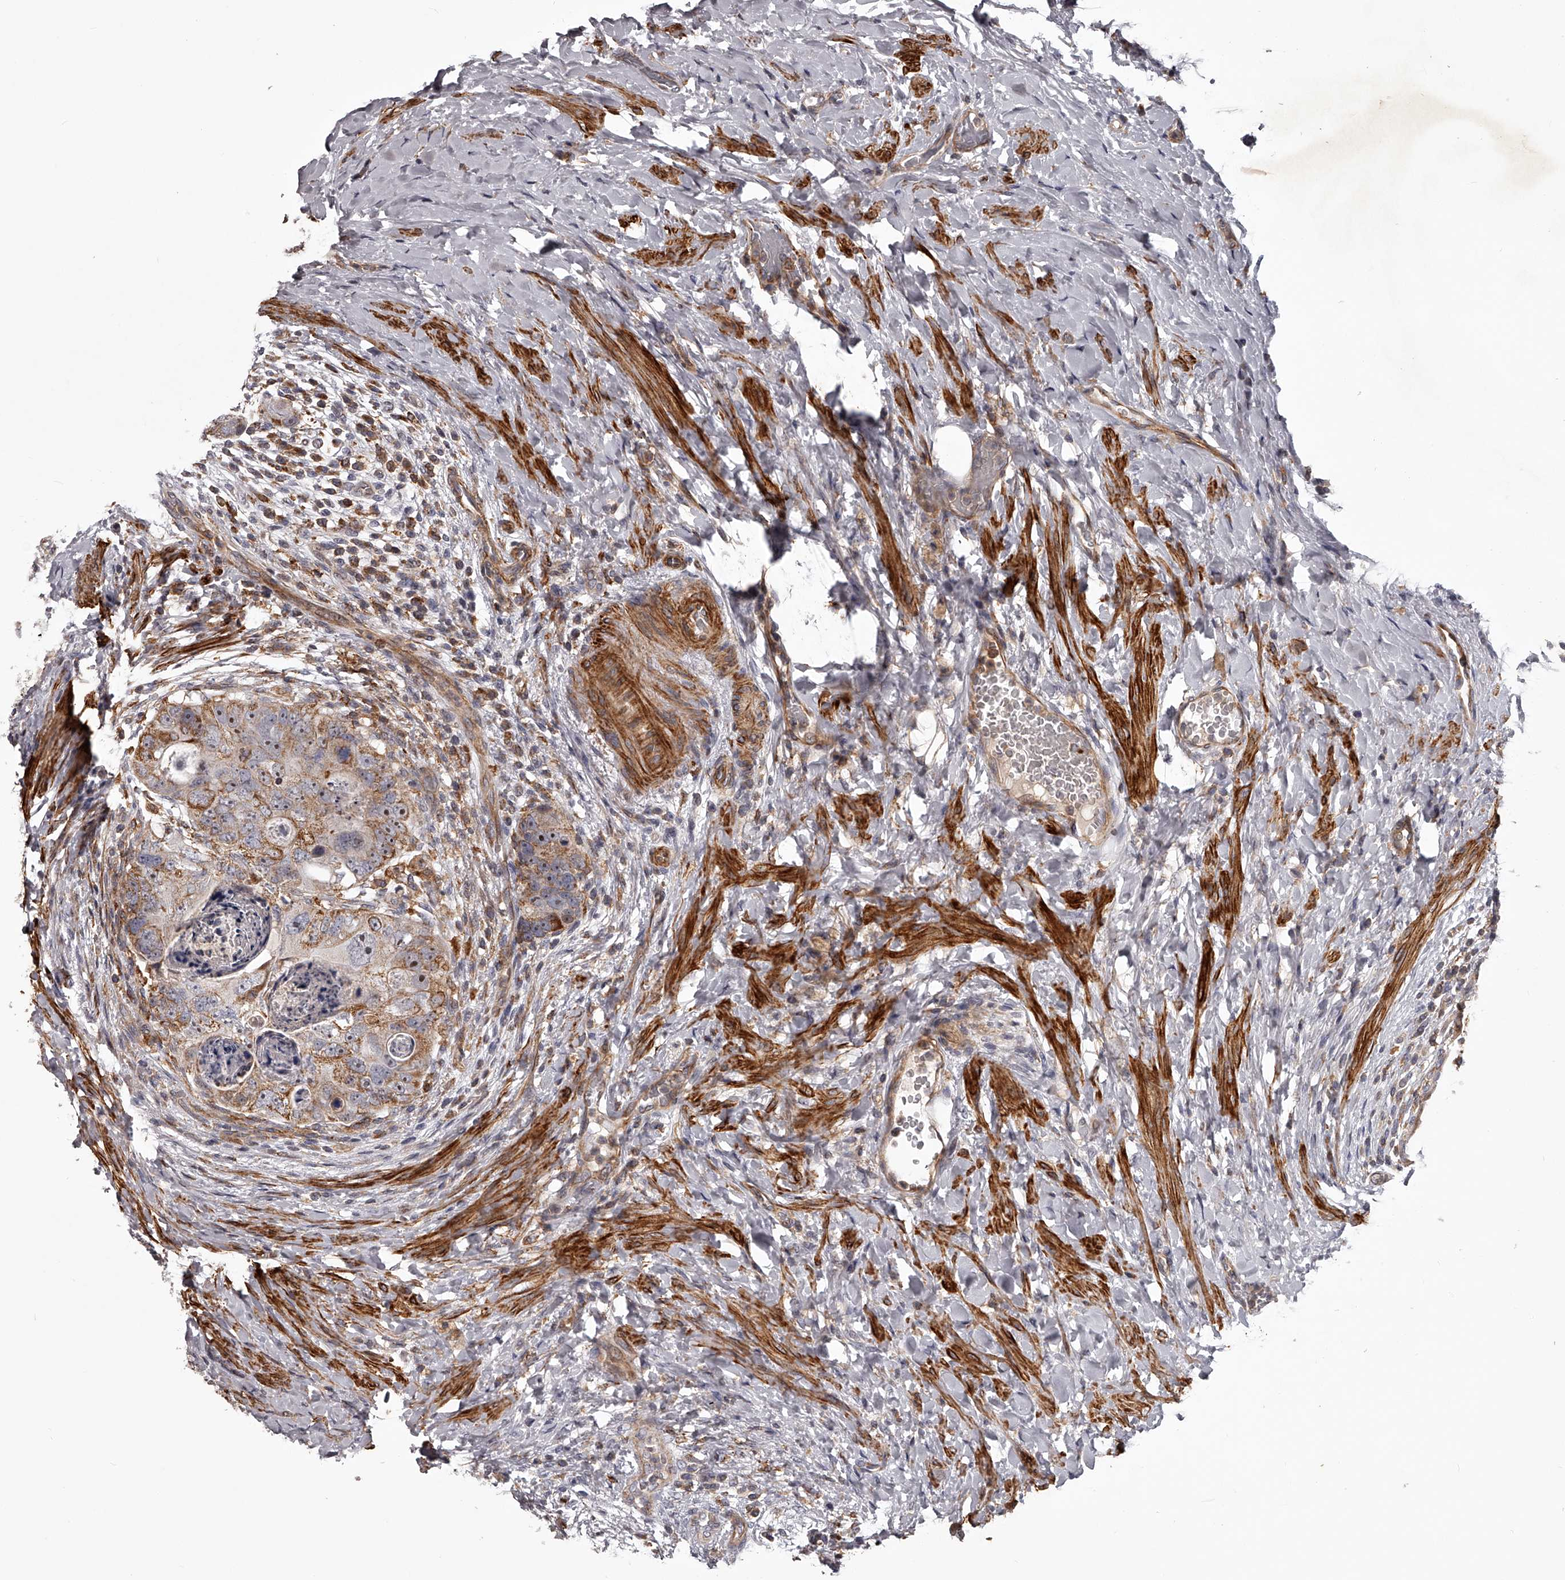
{"staining": {"intensity": "moderate", "quantity": "25%-75%", "location": "cytoplasmic/membranous,nuclear"}, "tissue": "colorectal cancer", "cell_type": "Tumor cells", "image_type": "cancer", "snomed": [{"axis": "morphology", "description": "Adenocarcinoma, NOS"}, {"axis": "topography", "description": "Rectum"}], "caption": "Immunohistochemistry (IHC) staining of colorectal cancer, which reveals medium levels of moderate cytoplasmic/membranous and nuclear expression in approximately 25%-75% of tumor cells indicating moderate cytoplasmic/membranous and nuclear protein expression. The staining was performed using DAB (brown) for protein detection and nuclei were counterstained in hematoxylin (blue).", "gene": "RRP36", "patient": {"sex": "male", "age": 59}}